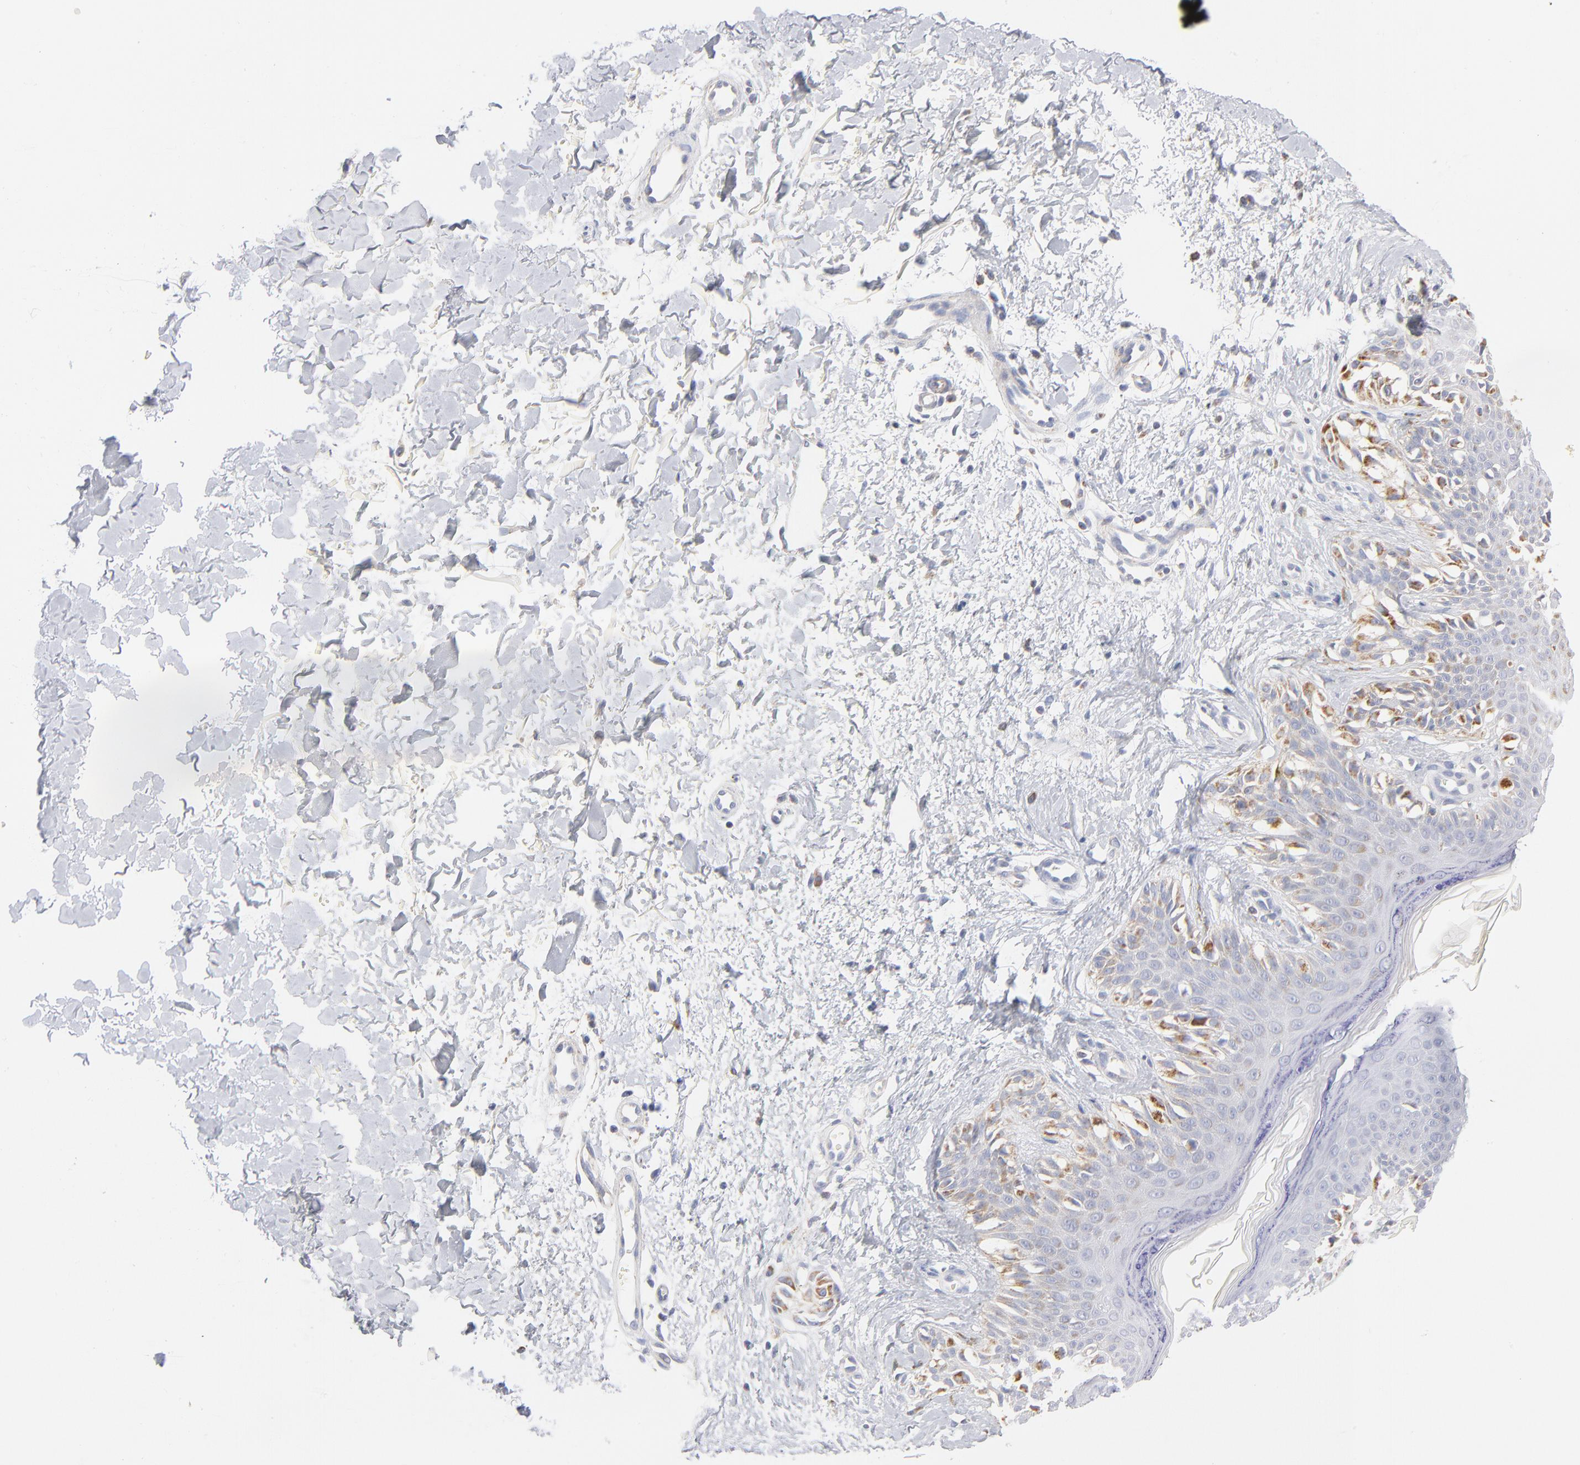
{"staining": {"intensity": "moderate", "quantity": ">75%", "location": "cytoplasmic/membranous"}, "tissue": "melanoma", "cell_type": "Tumor cells", "image_type": "cancer", "snomed": [{"axis": "morphology", "description": "Normal tissue, NOS"}, {"axis": "morphology", "description": "Malignant melanoma, NOS"}, {"axis": "topography", "description": "Skin"}], "caption": "This photomicrograph shows immunohistochemistry (IHC) staining of malignant melanoma, with medium moderate cytoplasmic/membranous expression in about >75% of tumor cells.", "gene": "DLAT", "patient": {"sex": "male", "age": 83}}